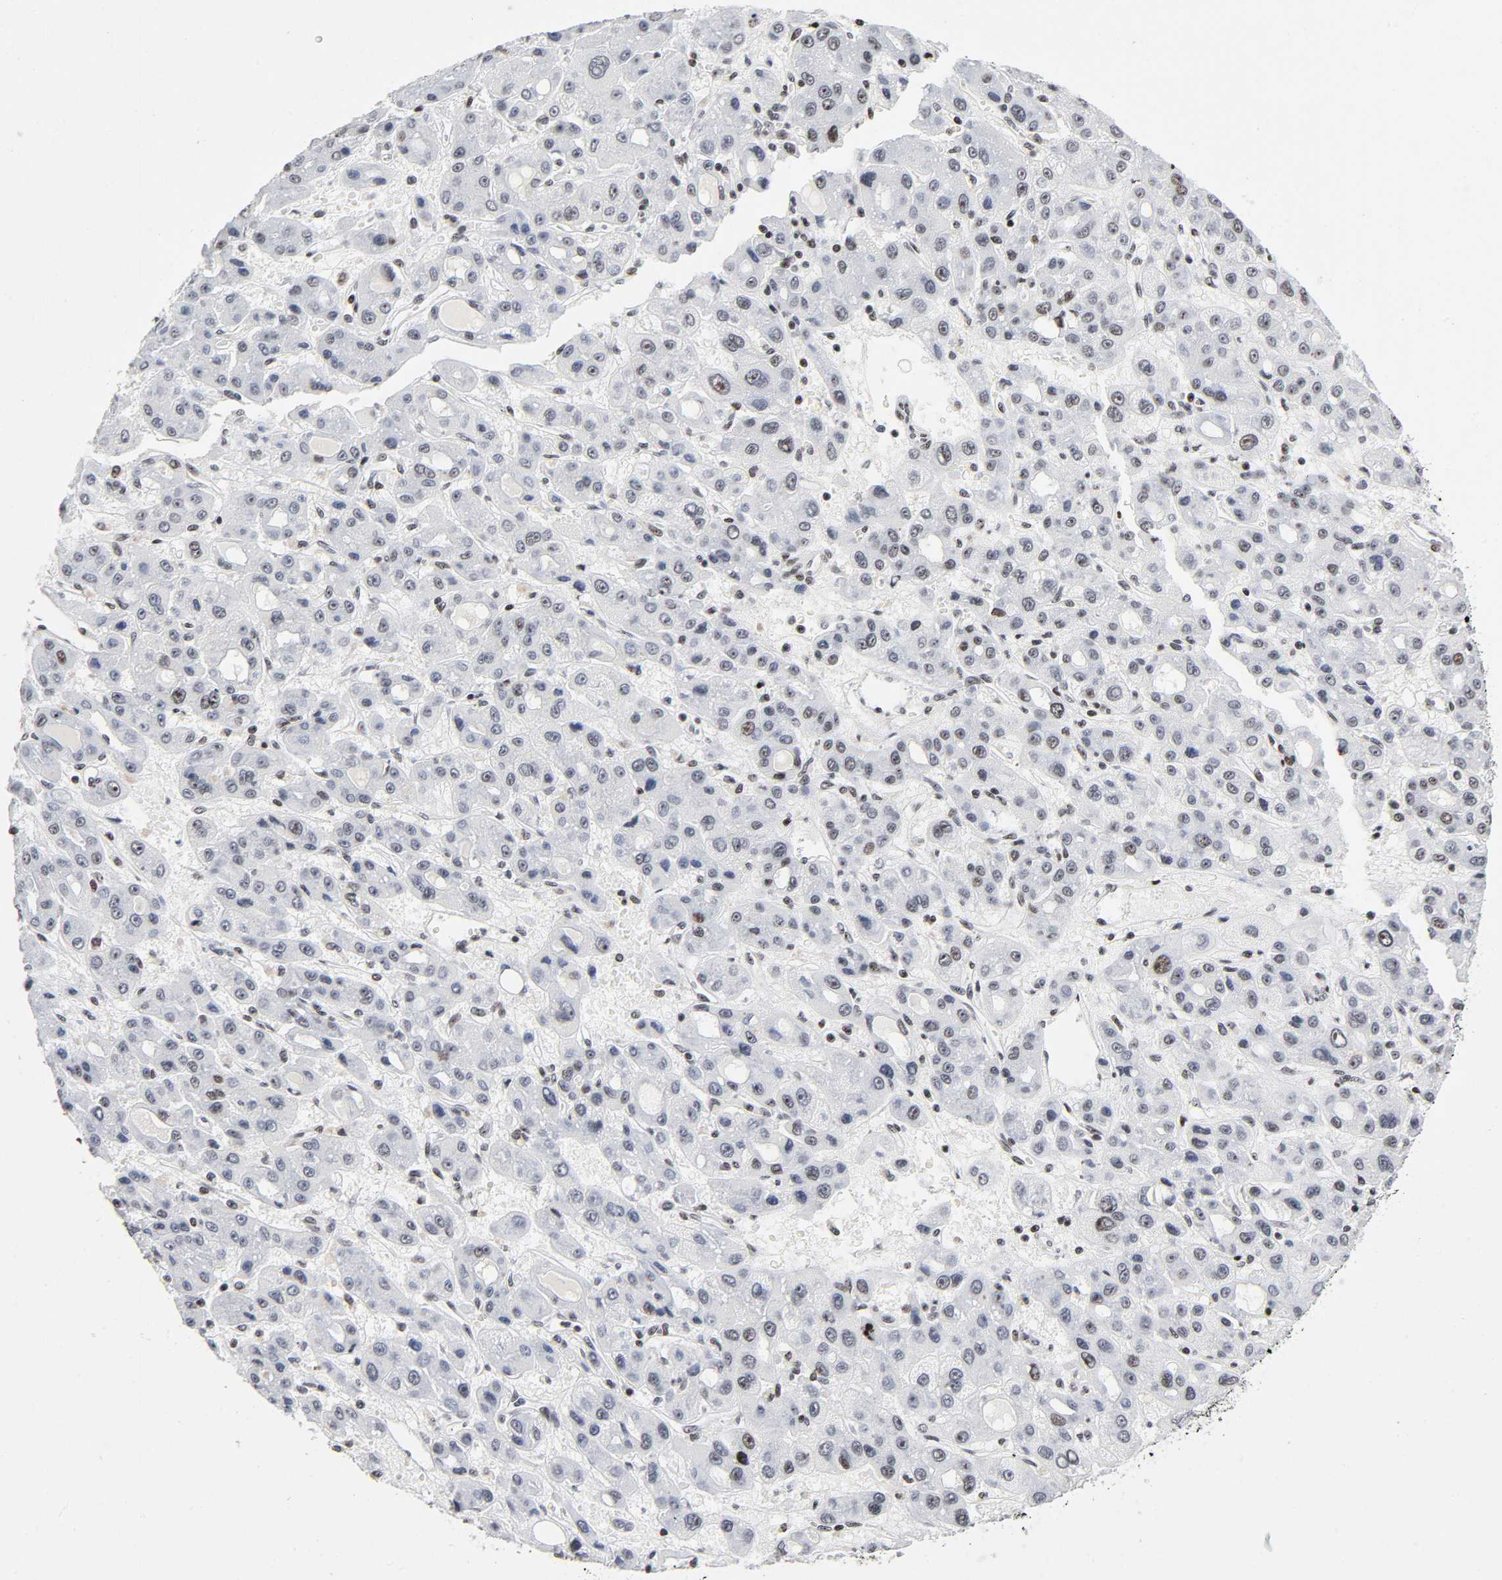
{"staining": {"intensity": "weak", "quantity": "<25%", "location": "nuclear"}, "tissue": "liver cancer", "cell_type": "Tumor cells", "image_type": "cancer", "snomed": [{"axis": "morphology", "description": "Carcinoma, Hepatocellular, NOS"}, {"axis": "topography", "description": "Liver"}], "caption": "High magnification brightfield microscopy of liver cancer stained with DAB (brown) and counterstained with hematoxylin (blue): tumor cells show no significant staining.", "gene": "UBTF", "patient": {"sex": "male", "age": 55}}